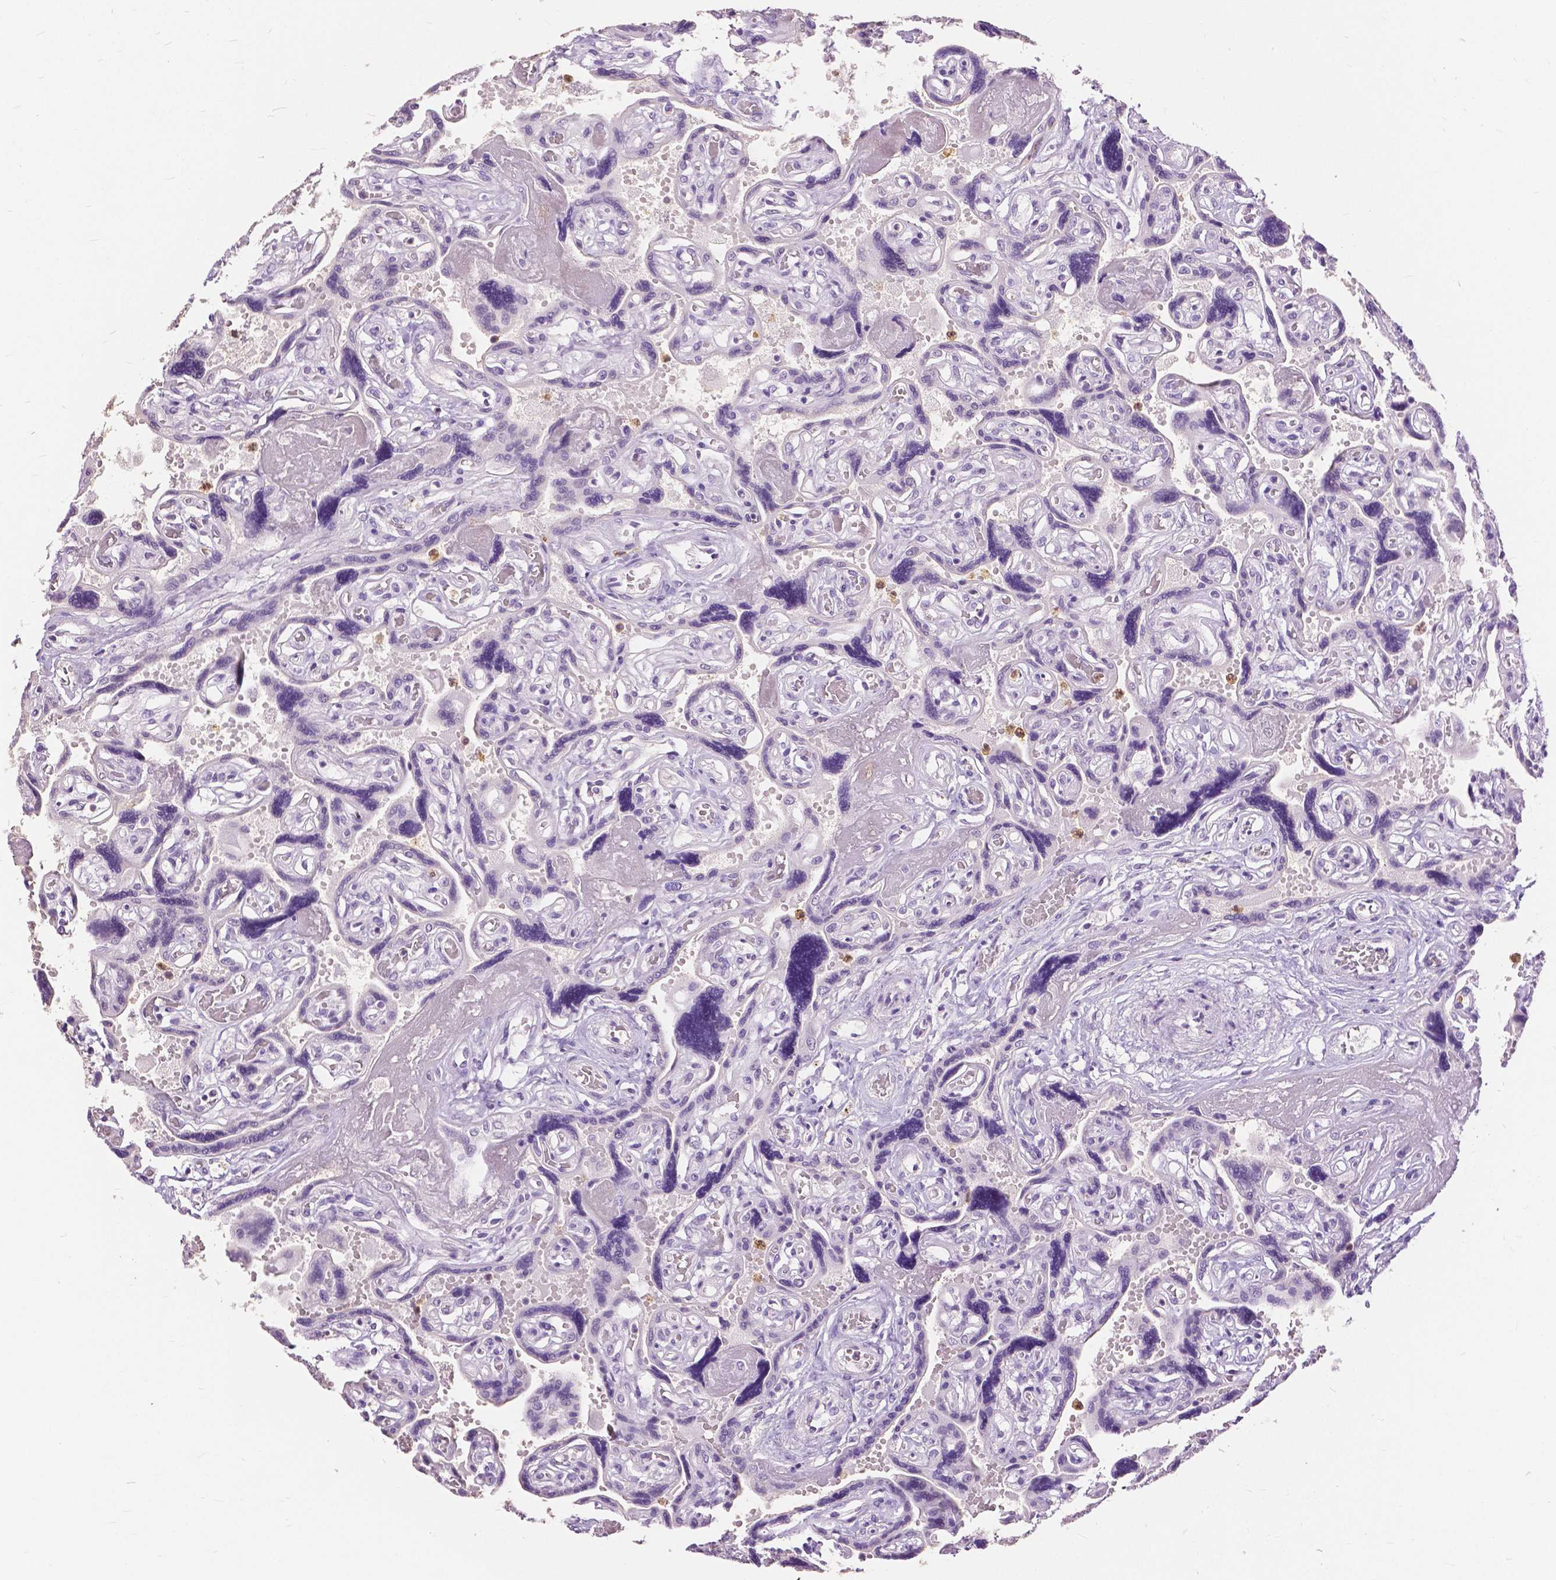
{"staining": {"intensity": "negative", "quantity": "none", "location": "none"}, "tissue": "placenta", "cell_type": "Decidual cells", "image_type": "normal", "snomed": [{"axis": "morphology", "description": "Normal tissue, NOS"}, {"axis": "topography", "description": "Placenta"}], "caption": "Immunohistochemical staining of normal human placenta demonstrates no significant expression in decidual cells.", "gene": "CXCR2", "patient": {"sex": "female", "age": 32}}